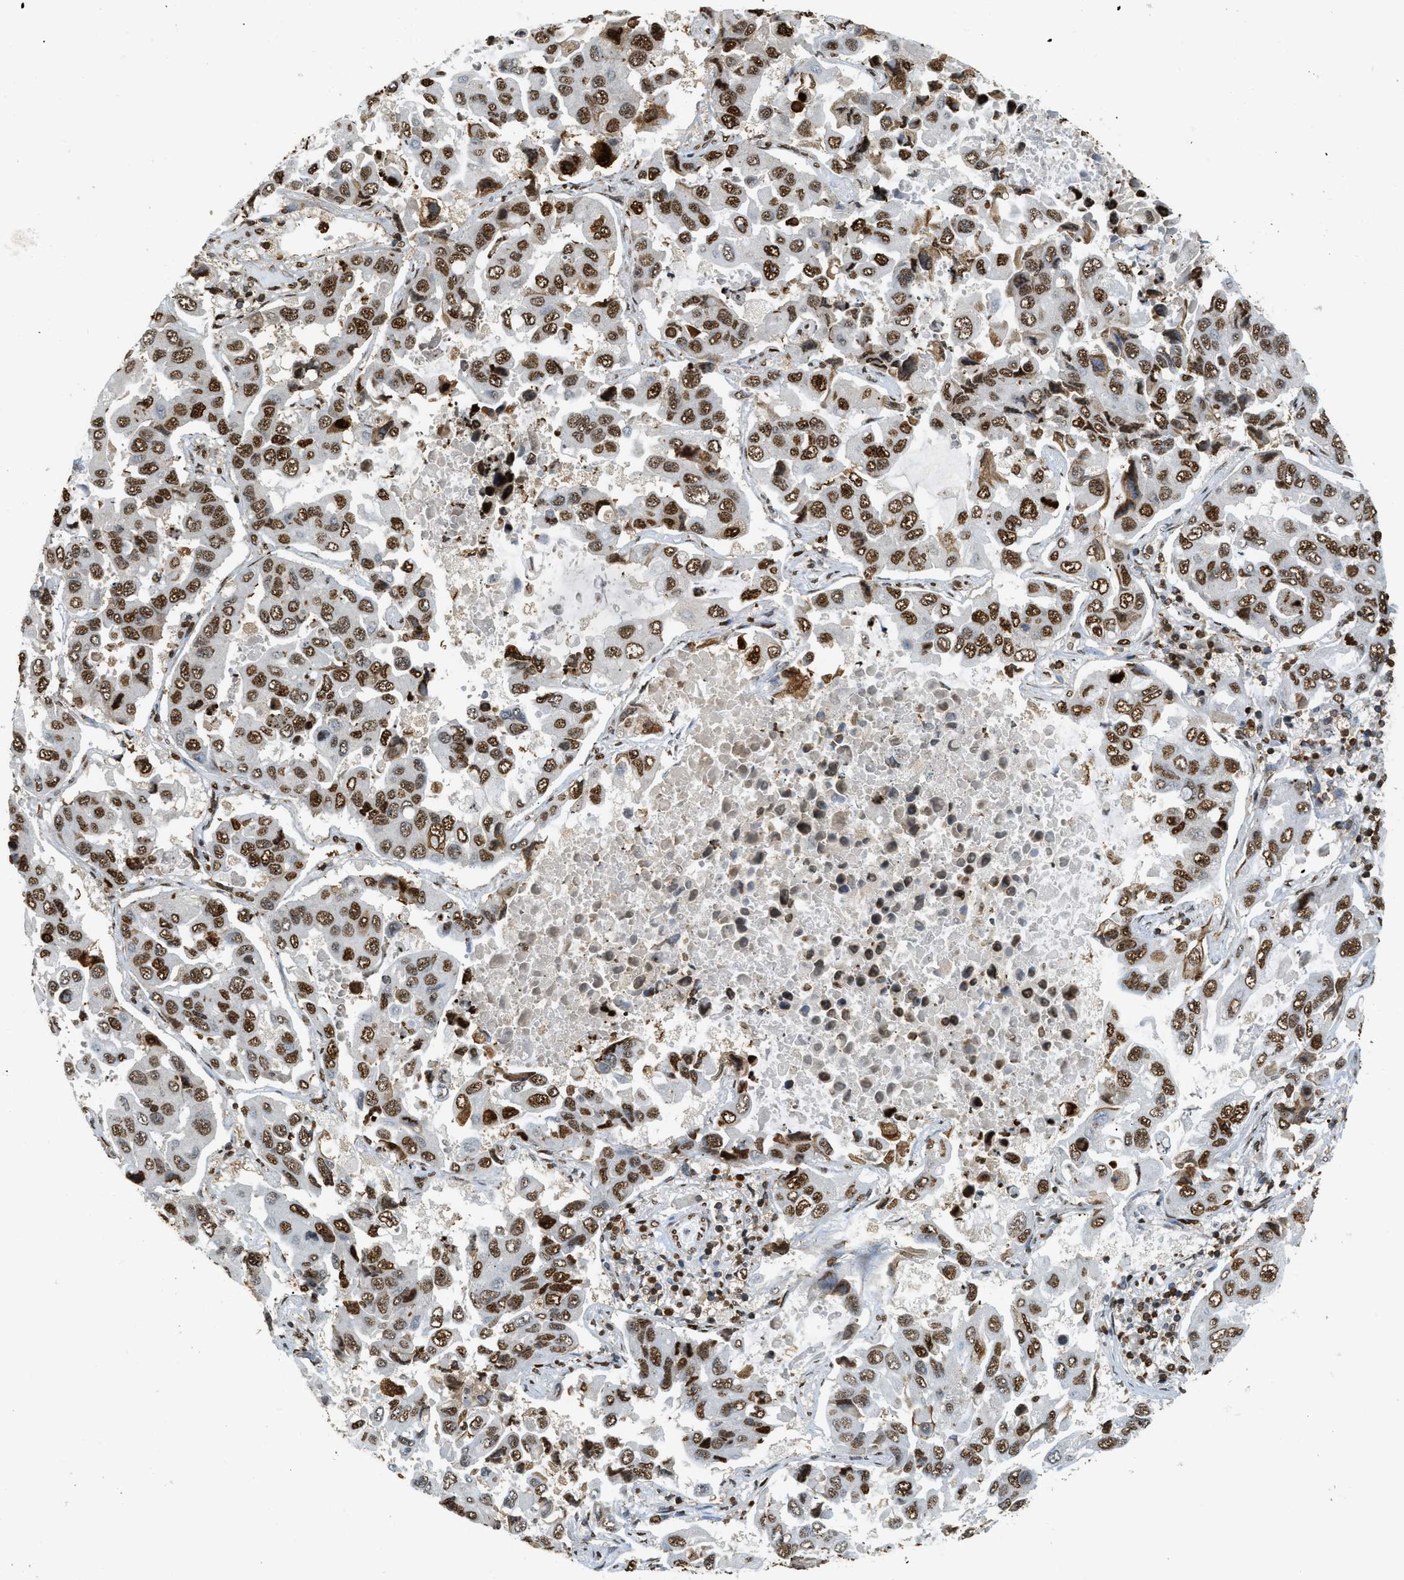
{"staining": {"intensity": "strong", "quantity": ">75%", "location": "nuclear"}, "tissue": "lung cancer", "cell_type": "Tumor cells", "image_type": "cancer", "snomed": [{"axis": "morphology", "description": "Adenocarcinoma, NOS"}, {"axis": "topography", "description": "Lung"}], "caption": "Protein staining shows strong nuclear staining in approximately >75% of tumor cells in lung cancer (adenocarcinoma). The protein of interest is shown in brown color, while the nuclei are stained blue.", "gene": "NR5A2", "patient": {"sex": "male", "age": 64}}